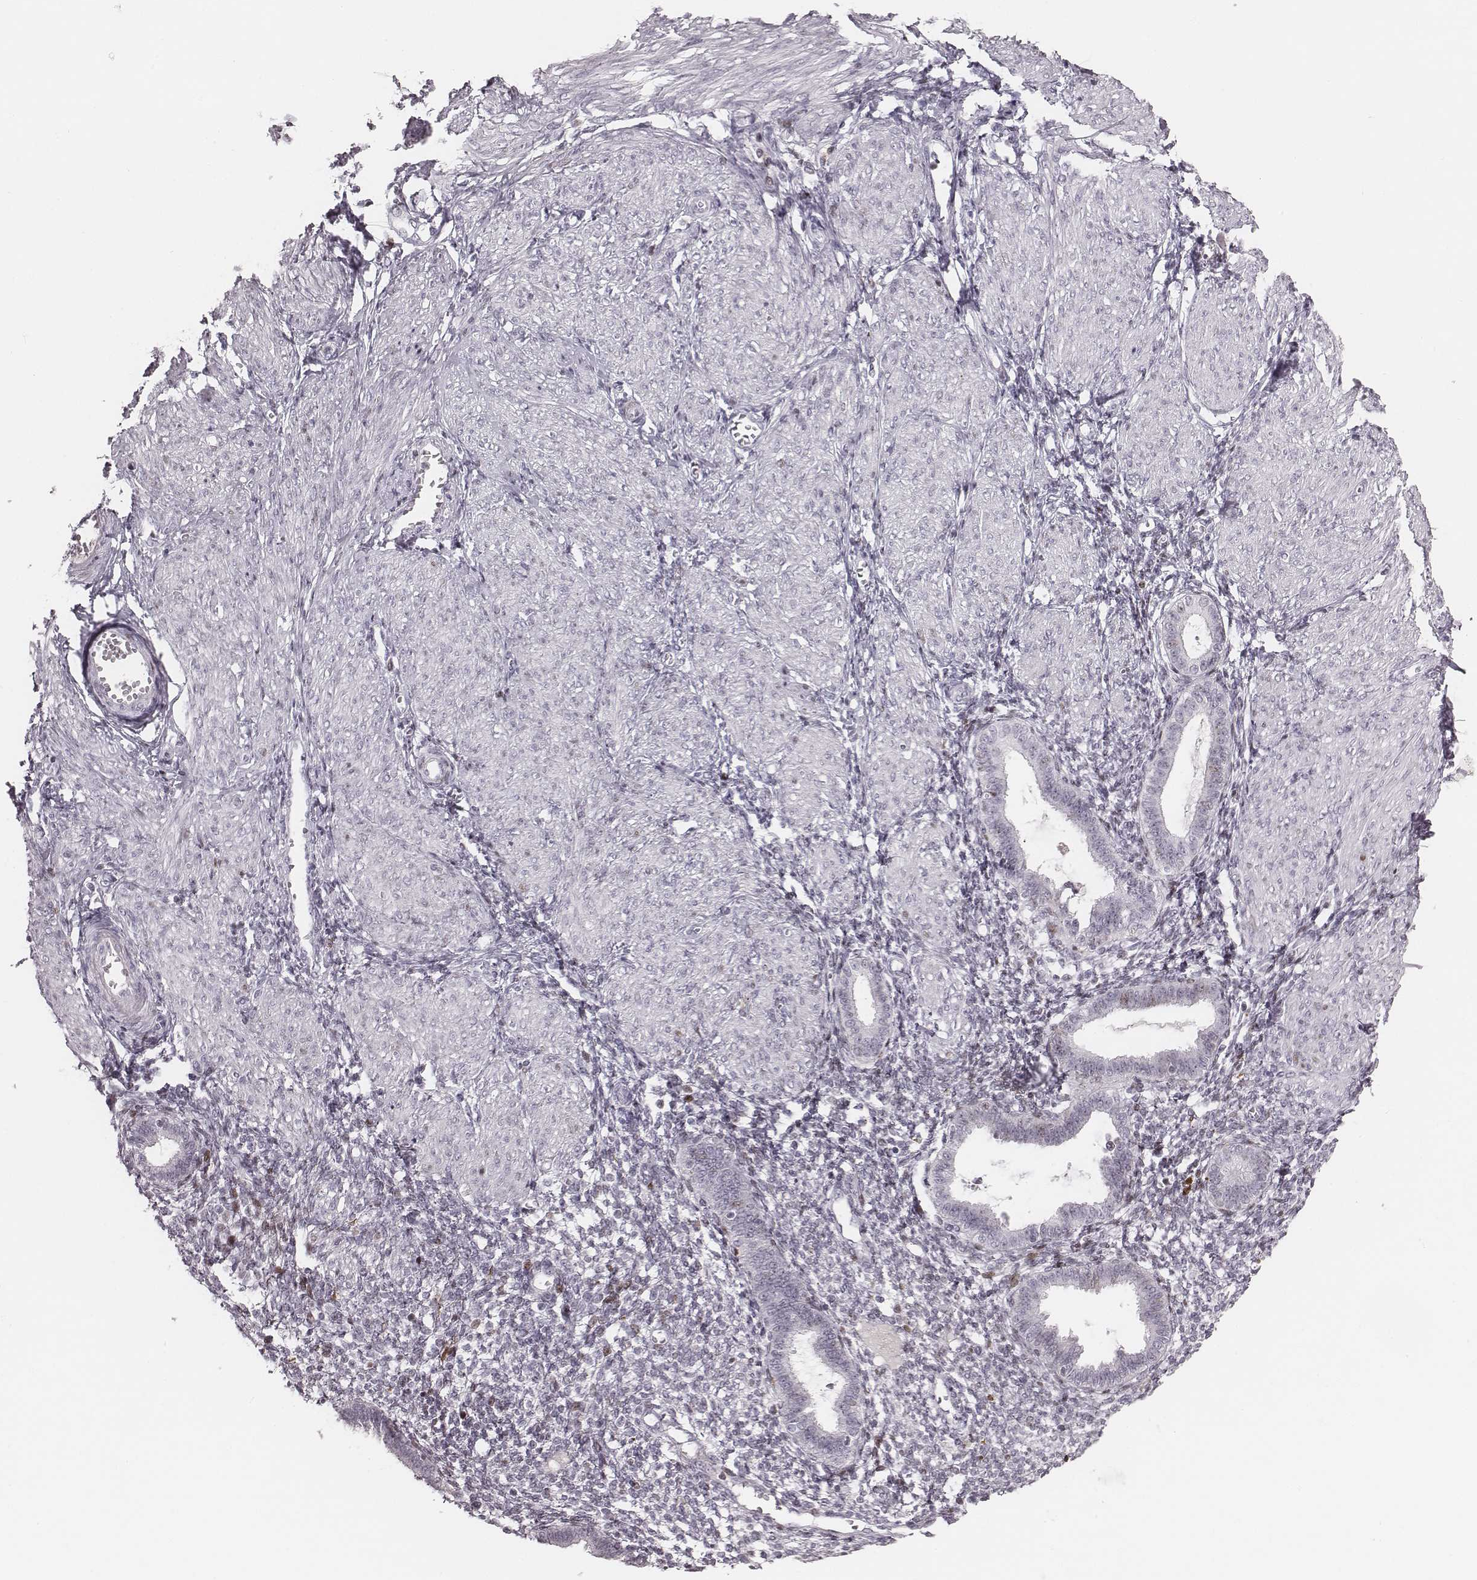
{"staining": {"intensity": "weak", "quantity": "<25%", "location": "nuclear"}, "tissue": "endometrium", "cell_type": "Cells in endometrial stroma", "image_type": "normal", "snomed": [{"axis": "morphology", "description": "Normal tissue, NOS"}, {"axis": "topography", "description": "Endometrium"}], "caption": "IHC photomicrograph of benign endometrium: human endometrium stained with DAB (3,3'-diaminobenzidine) displays no significant protein staining in cells in endometrial stroma.", "gene": "NDC1", "patient": {"sex": "female", "age": 36}}